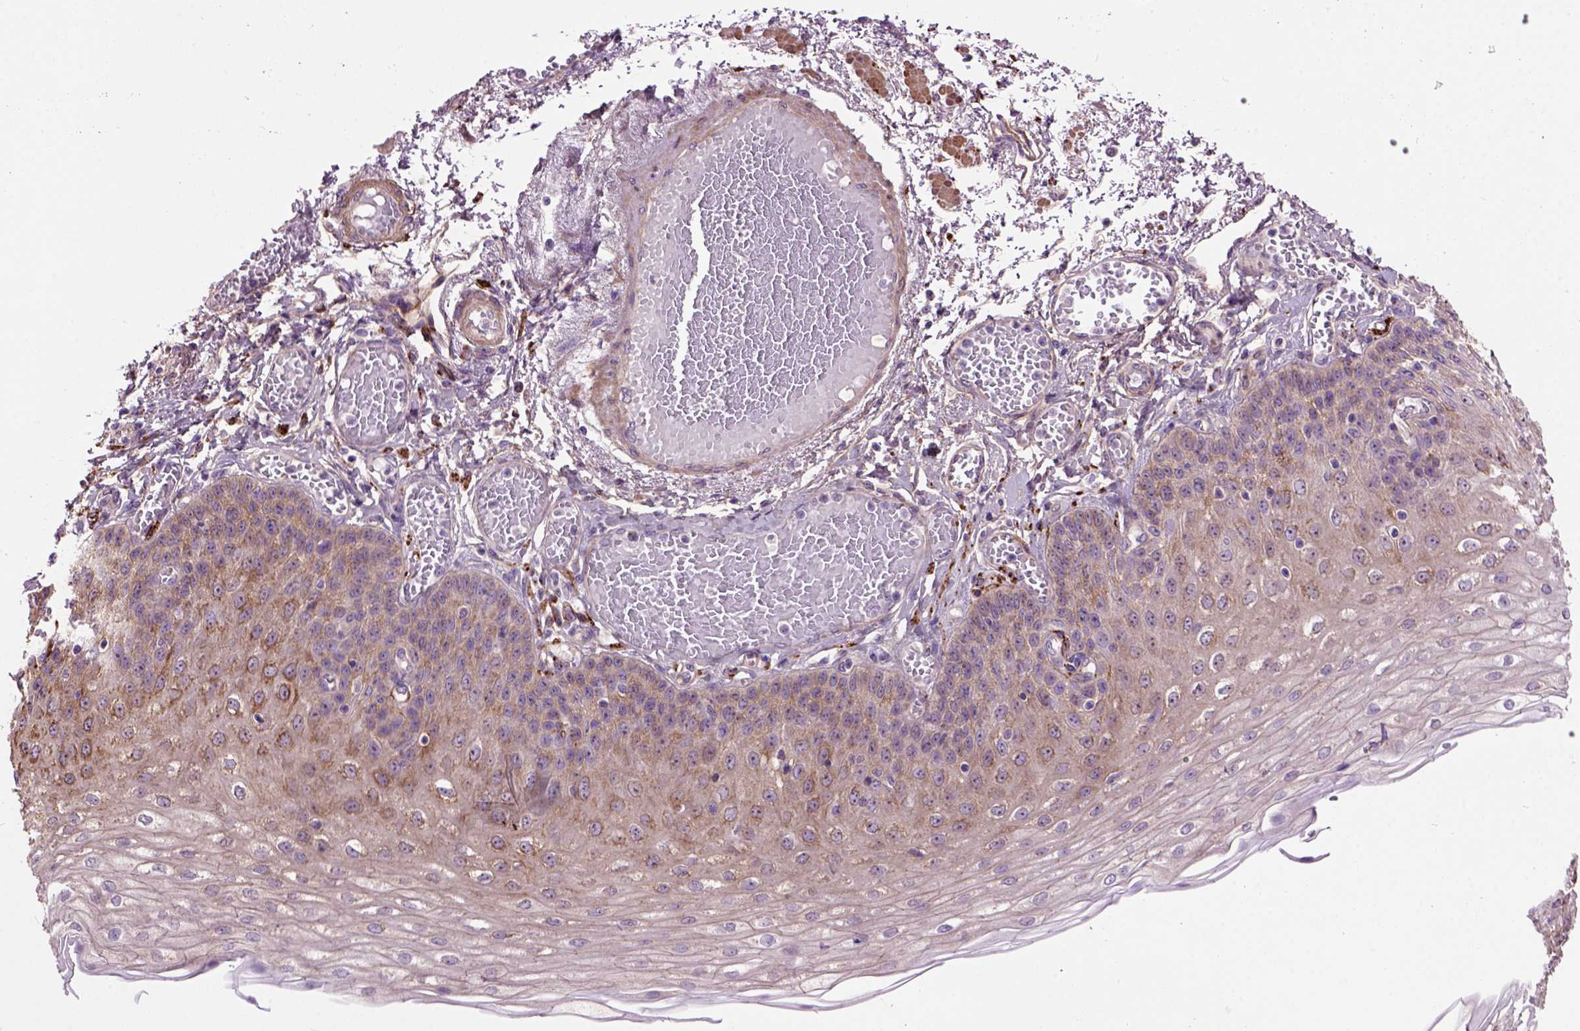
{"staining": {"intensity": "moderate", "quantity": "25%-75%", "location": "cytoplasmic/membranous"}, "tissue": "esophagus", "cell_type": "Squamous epithelial cells", "image_type": "normal", "snomed": [{"axis": "morphology", "description": "Normal tissue, NOS"}, {"axis": "morphology", "description": "Adenocarcinoma, NOS"}, {"axis": "topography", "description": "Esophagus"}], "caption": "High-power microscopy captured an immunohistochemistry histopathology image of unremarkable esophagus, revealing moderate cytoplasmic/membranous positivity in approximately 25%-75% of squamous epithelial cells.", "gene": "MAPT", "patient": {"sex": "male", "age": 81}}